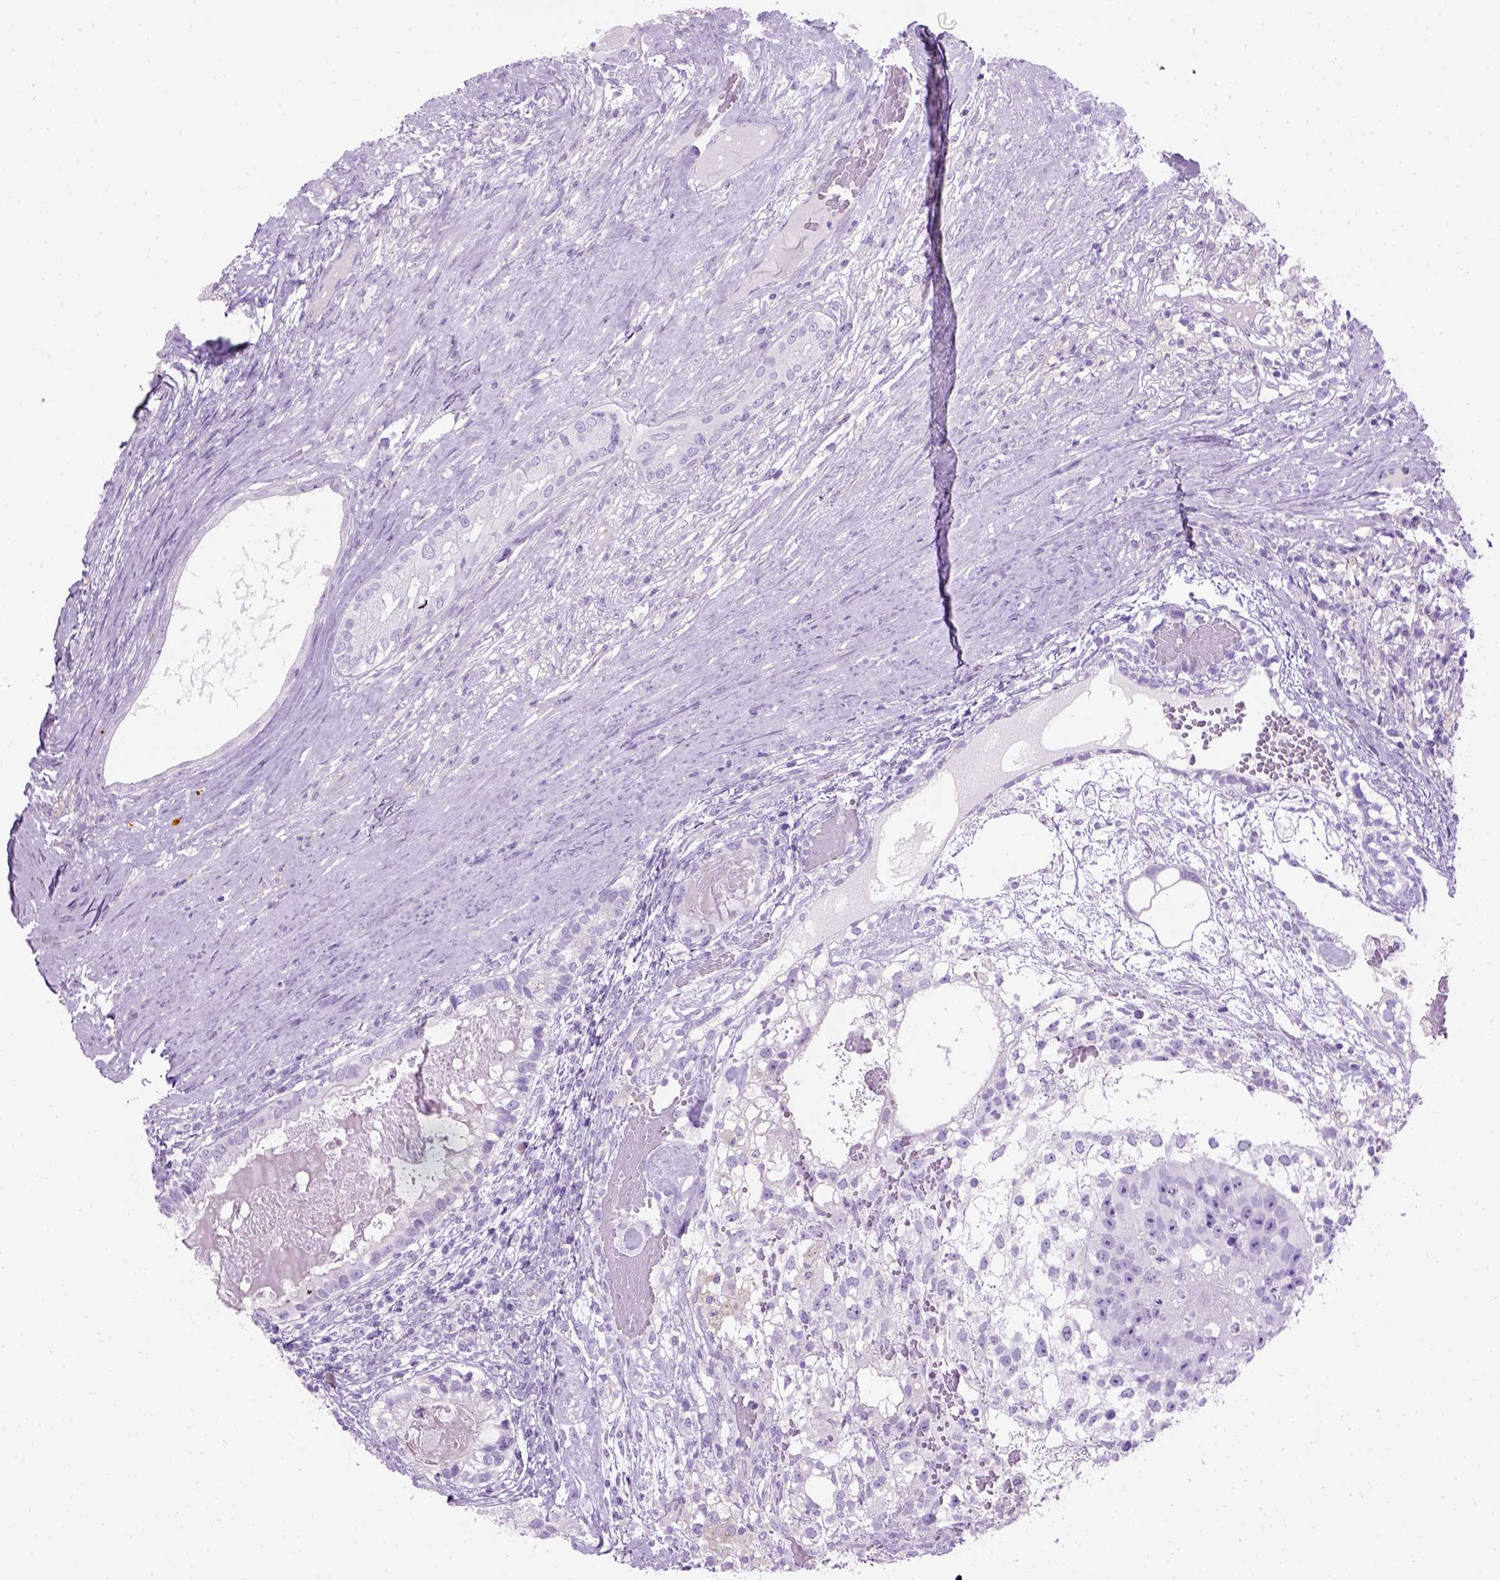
{"staining": {"intensity": "negative", "quantity": "none", "location": "none"}, "tissue": "testis cancer", "cell_type": "Tumor cells", "image_type": "cancer", "snomed": [{"axis": "morphology", "description": "Seminoma, NOS"}, {"axis": "morphology", "description": "Carcinoma, Embryonal, NOS"}, {"axis": "topography", "description": "Testis"}], "caption": "A micrograph of testis seminoma stained for a protein displays no brown staining in tumor cells. (Brightfield microscopy of DAB immunohistochemistry at high magnification).", "gene": "GABRB2", "patient": {"sex": "male", "age": 41}}